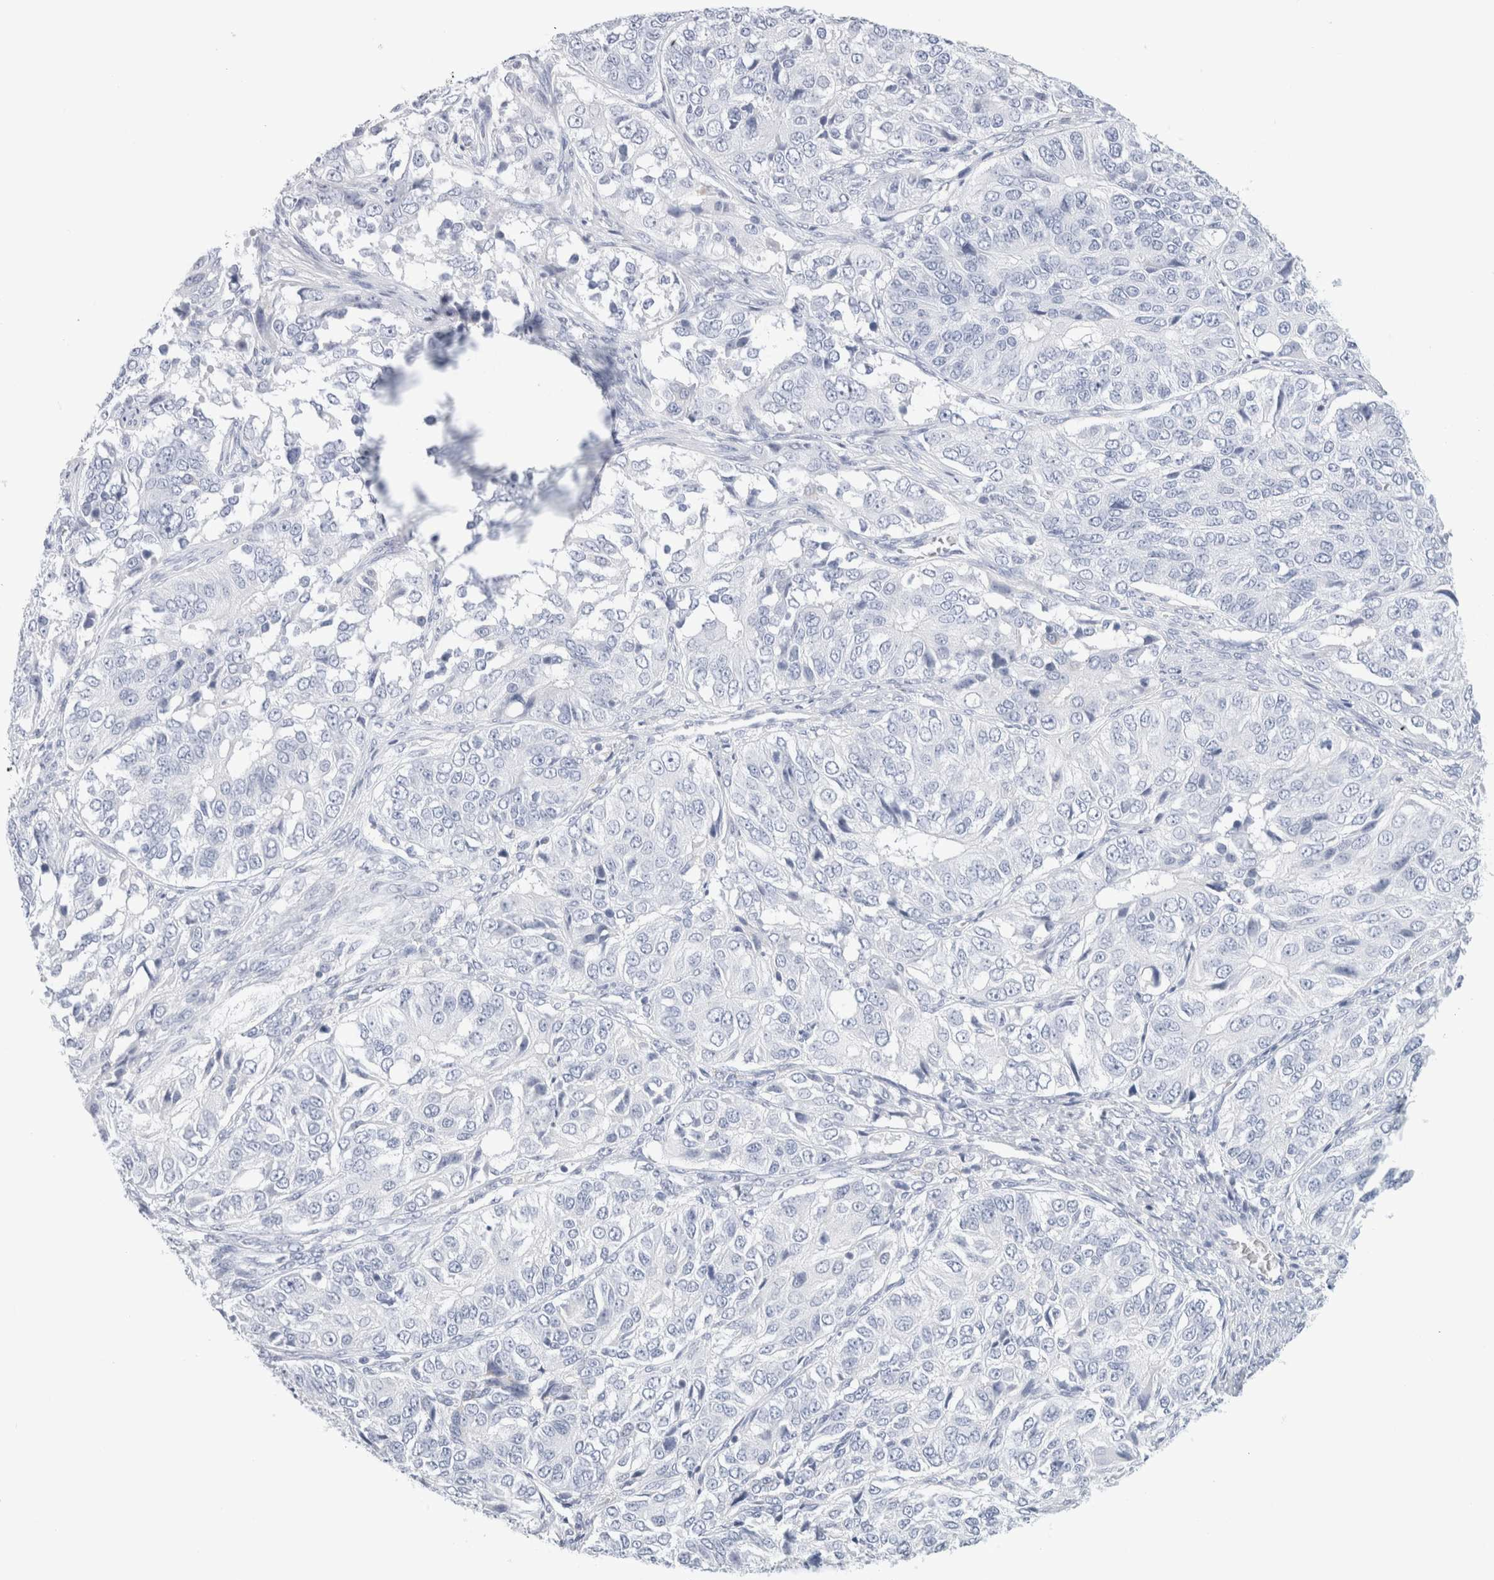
{"staining": {"intensity": "negative", "quantity": "none", "location": "none"}, "tissue": "ovarian cancer", "cell_type": "Tumor cells", "image_type": "cancer", "snomed": [{"axis": "morphology", "description": "Carcinoma, endometroid"}, {"axis": "topography", "description": "Ovary"}], "caption": "Immunohistochemistry (IHC) micrograph of ovarian endometroid carcinoma stained for a protein (brown), which shows no positivity in tumor cells. The staining was performed using DAB (3,3'-diaminobenzidine) to visualize the protein expression in brown, while the nuclei were stained in blue with hematoxylin (Magnification: 20x).", "gene": "ECHDC2", "patient": {"sex": "female", "age": 51}}